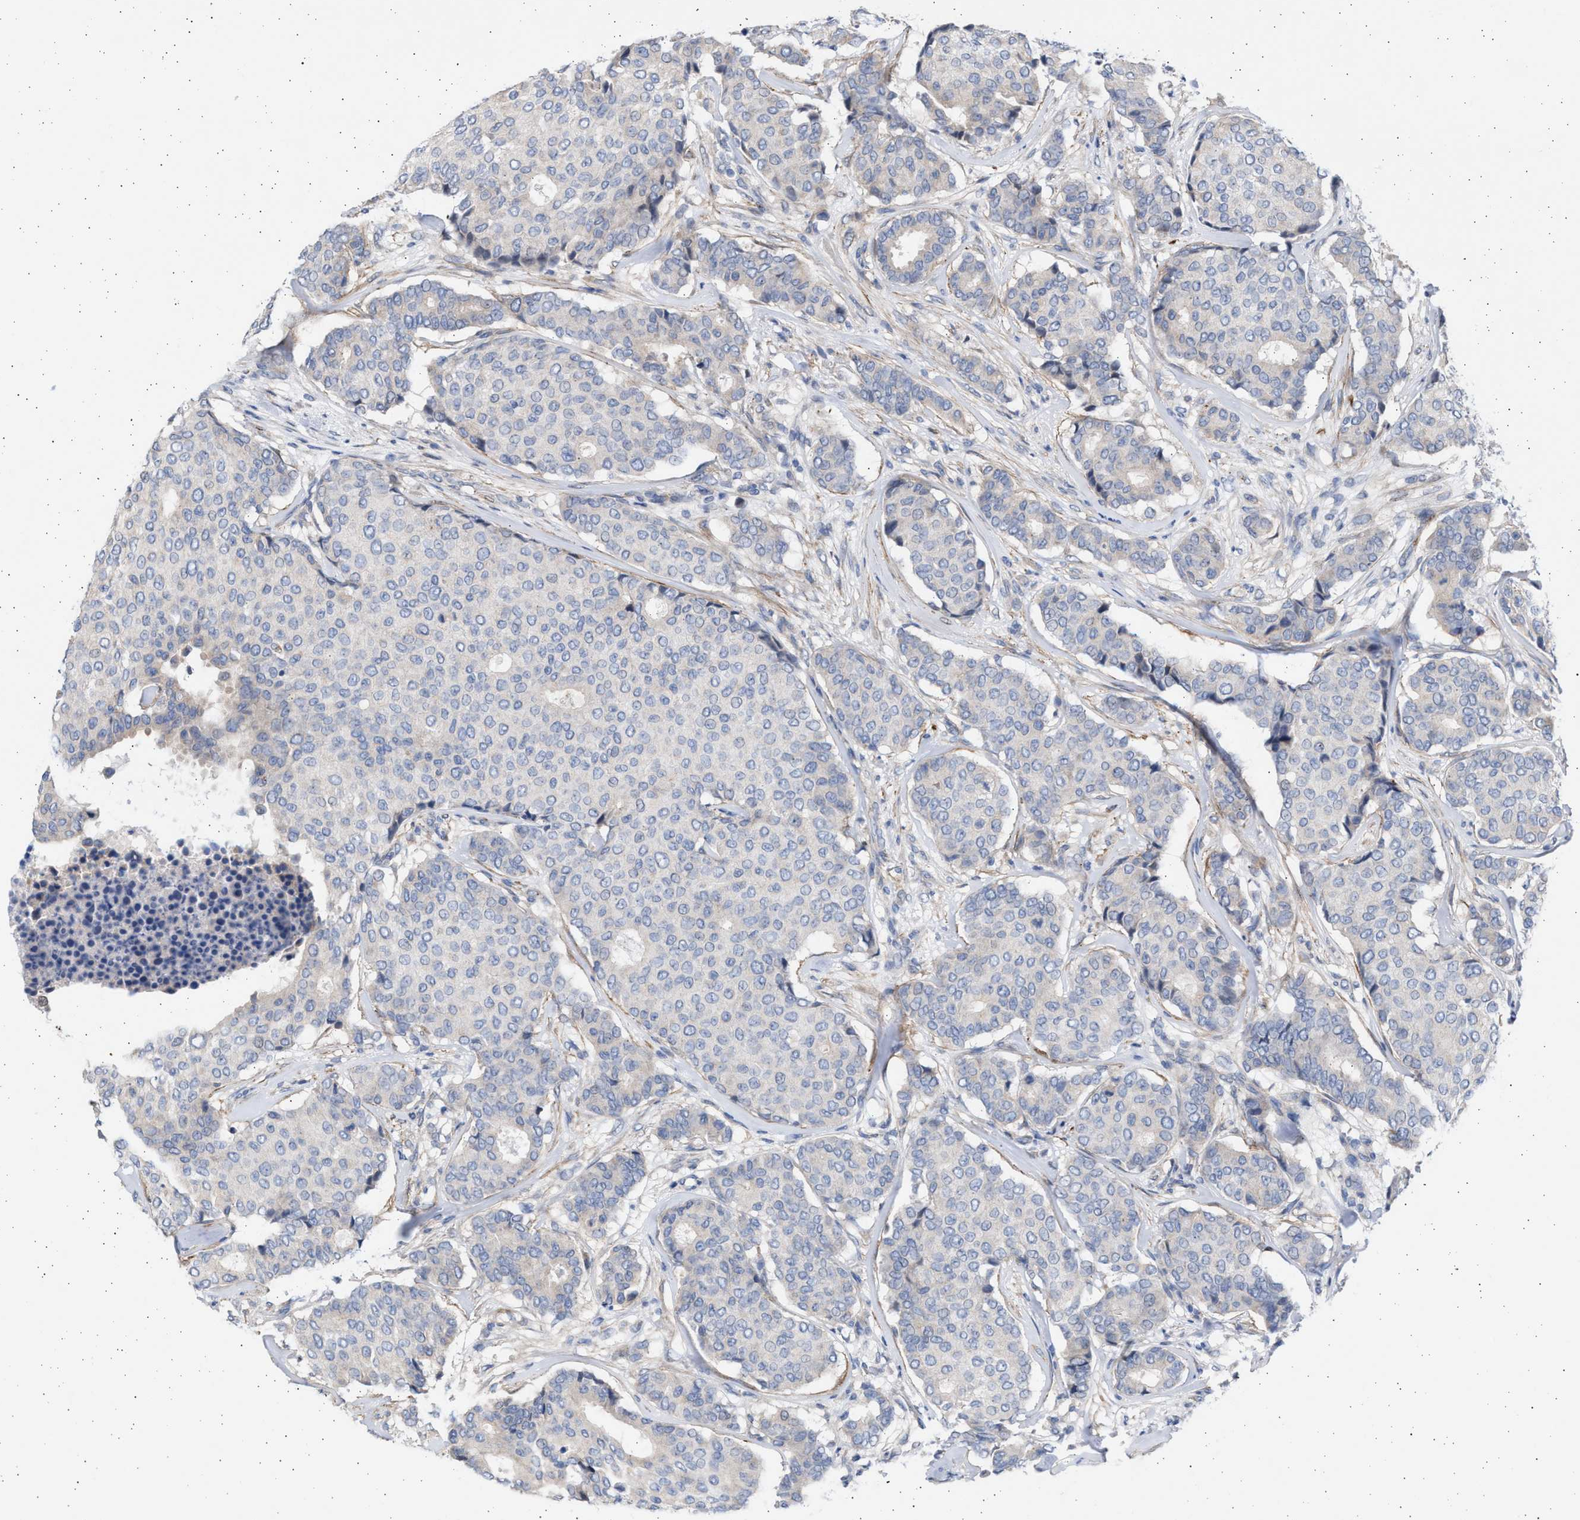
{"staining": {"intensity": "negative", "quantity": "none", "location": "none"}, "tissue": "breast cancer", "cell_type": "Tumor cells", "image_type": "cancer", "snomed": [{"axis": "morphology", "description": "Duct carcinoma"}, {"axis": "topography", "description": "Breast"}], "caption": "Protein analysis of invasive ductal carcinoma (breast) shows no significant staining in tumor cells. (Stains: DAB (3,3'-diaminobenzidine) immunohistochemistry with hematoxylin counter stain, Microscopy: brightfield microscopy at high magnification).", "gene": "NBR1", "patient": {"sex": "female", "age": 75}}